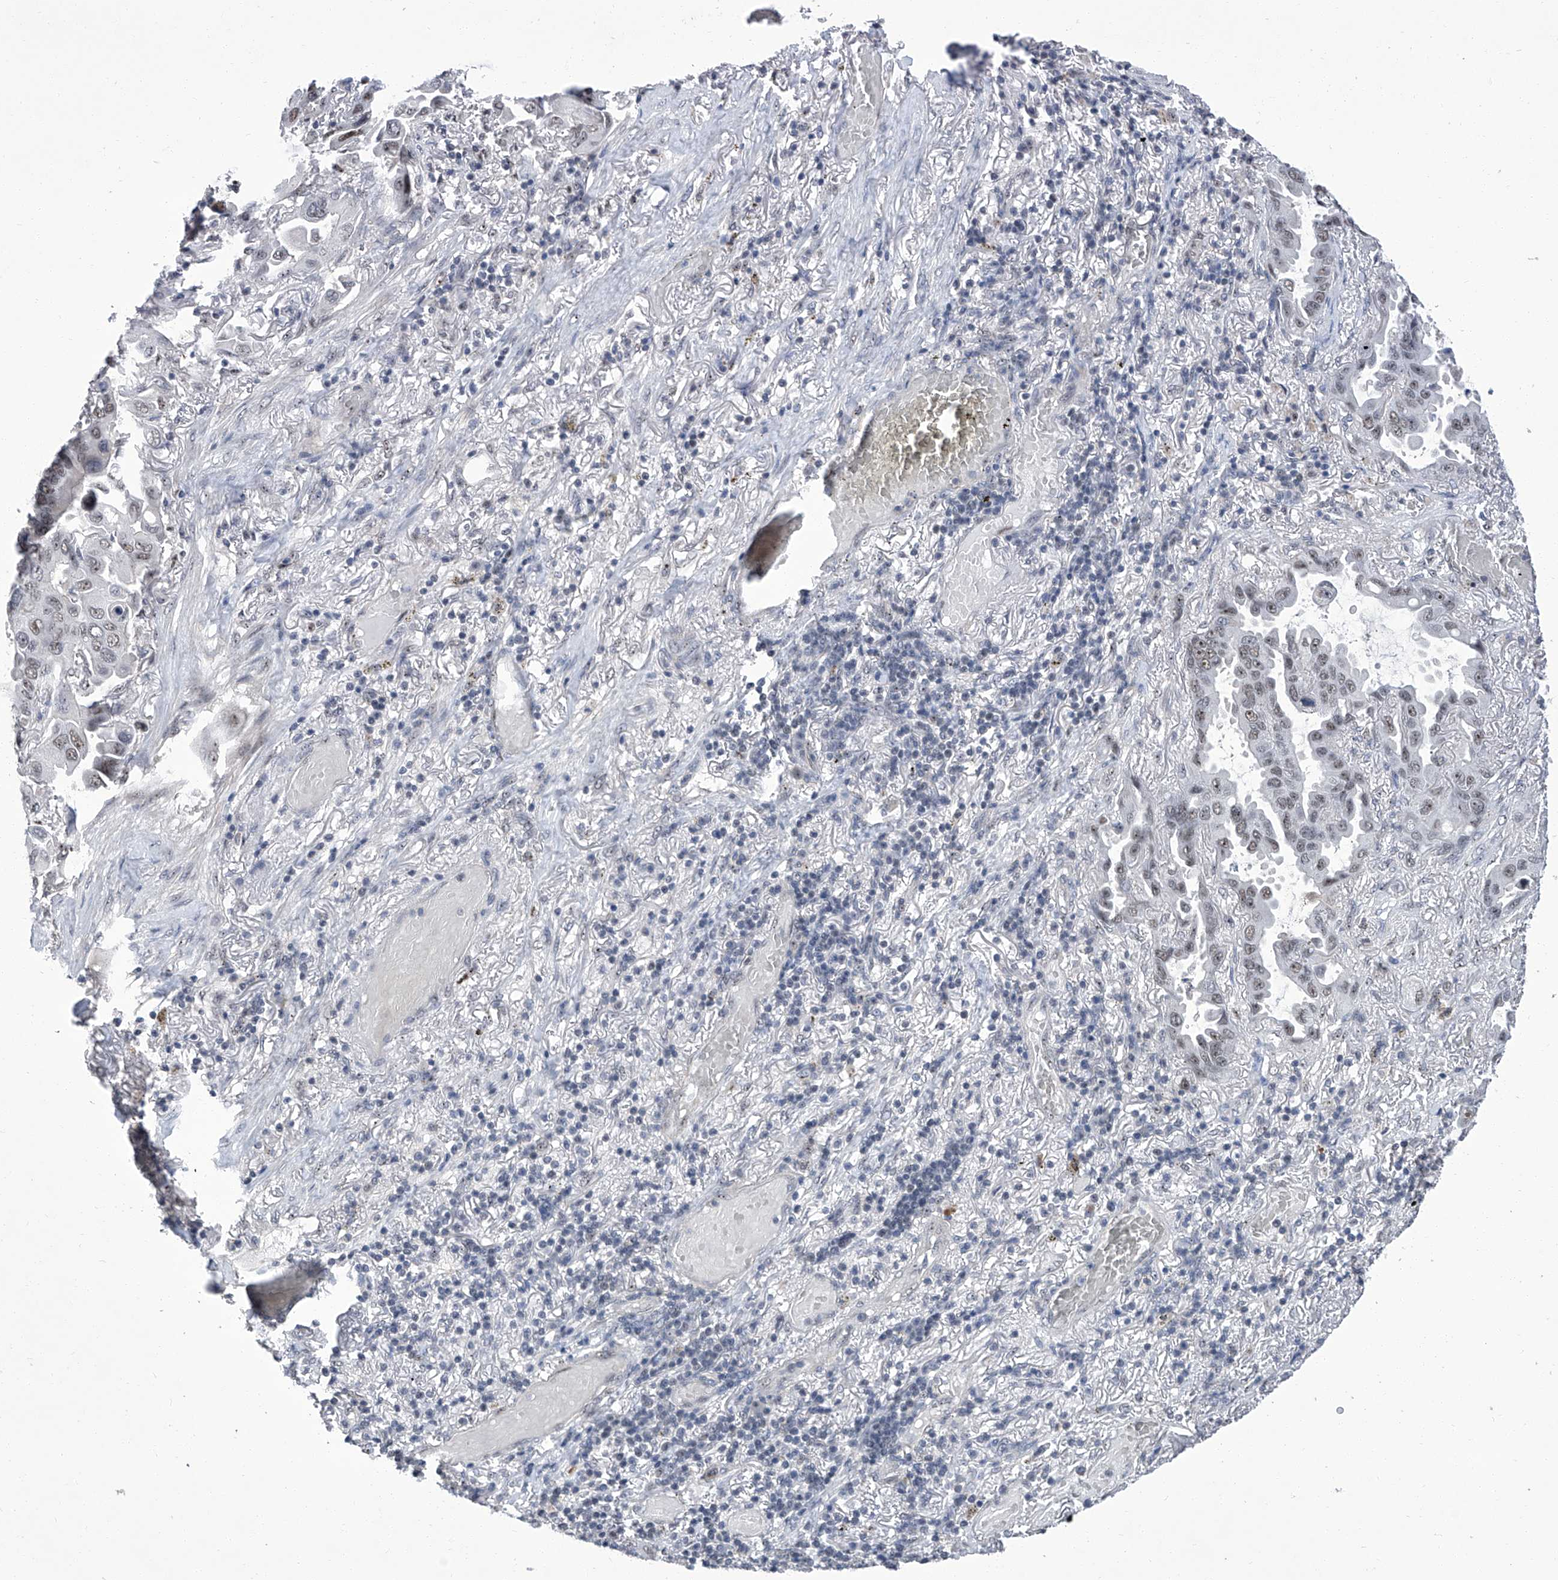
{"staining": {"intensity": "weak", "quantity": "<25%", "location": "nuclear"}, "tissue": "lung cancer", "cell_type": "Tumor cells", "image_type": "cancer", "snomed": [{"axis": "morphology", "description": "Adenocarcinoma, NOS"}, {"axis": "topography", "description": "Lung"}], "caption": "Protein analysis of lung cancer (adenocarcinoma) reveals no significant staining in tumor cells.", "gene": "CMTR1", "patient": {"sex": "male", "age": 64}}